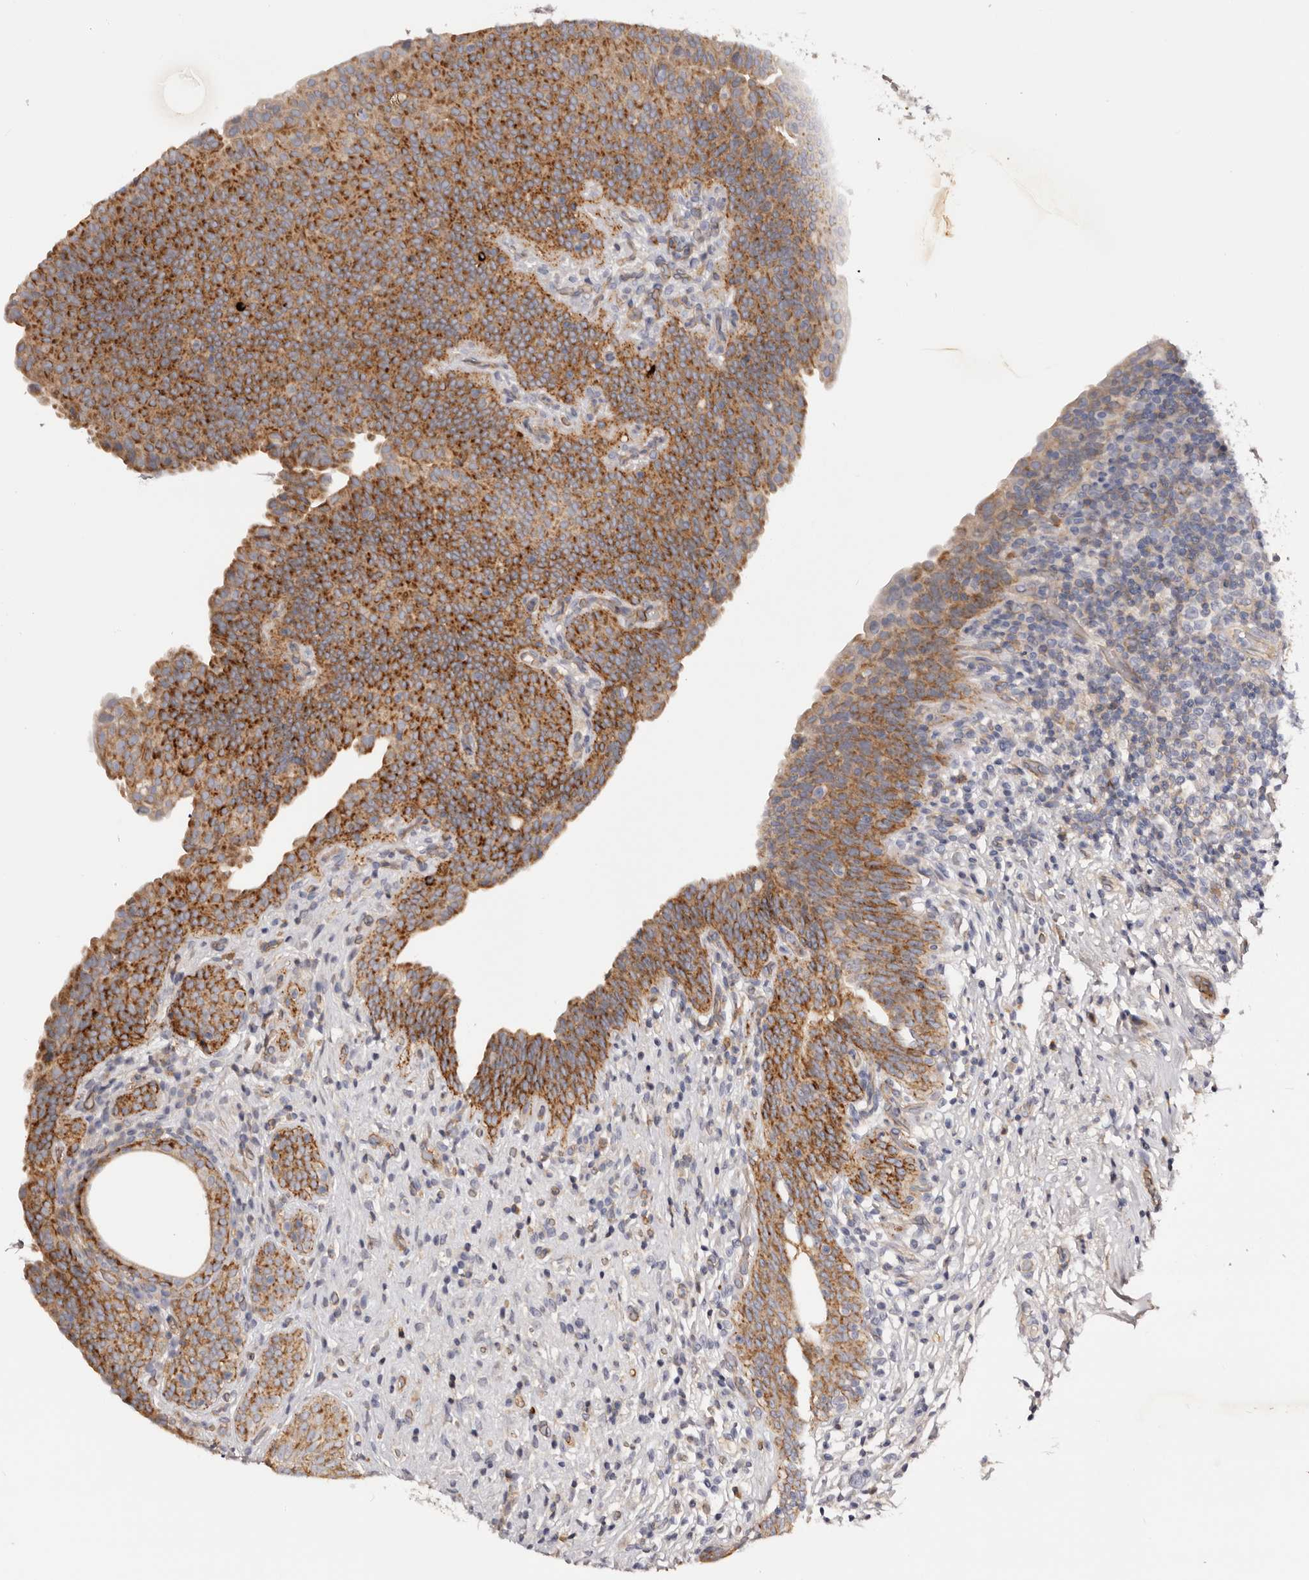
{"staining": {"intensity": "strong", "quantity": ">75%", "location": "cytoplasmic/membranous"}, "tissue": "urinary bladder", "cell_type": "Urothelial cells", "image_type": "normal", "snomed": [{"axis": "morphology", "description": "Normal tissue, NOS"}, {"axis": "topography", "description": "Urinary bladder"}], "caption": "The immunohistochemical stain highlights strong cytoplasmic/membranous positivity in urothelial cells of unremarkable urinary bladder.", "gene": "DMRT2", "patient": {"sex": "male", "age": 83}}